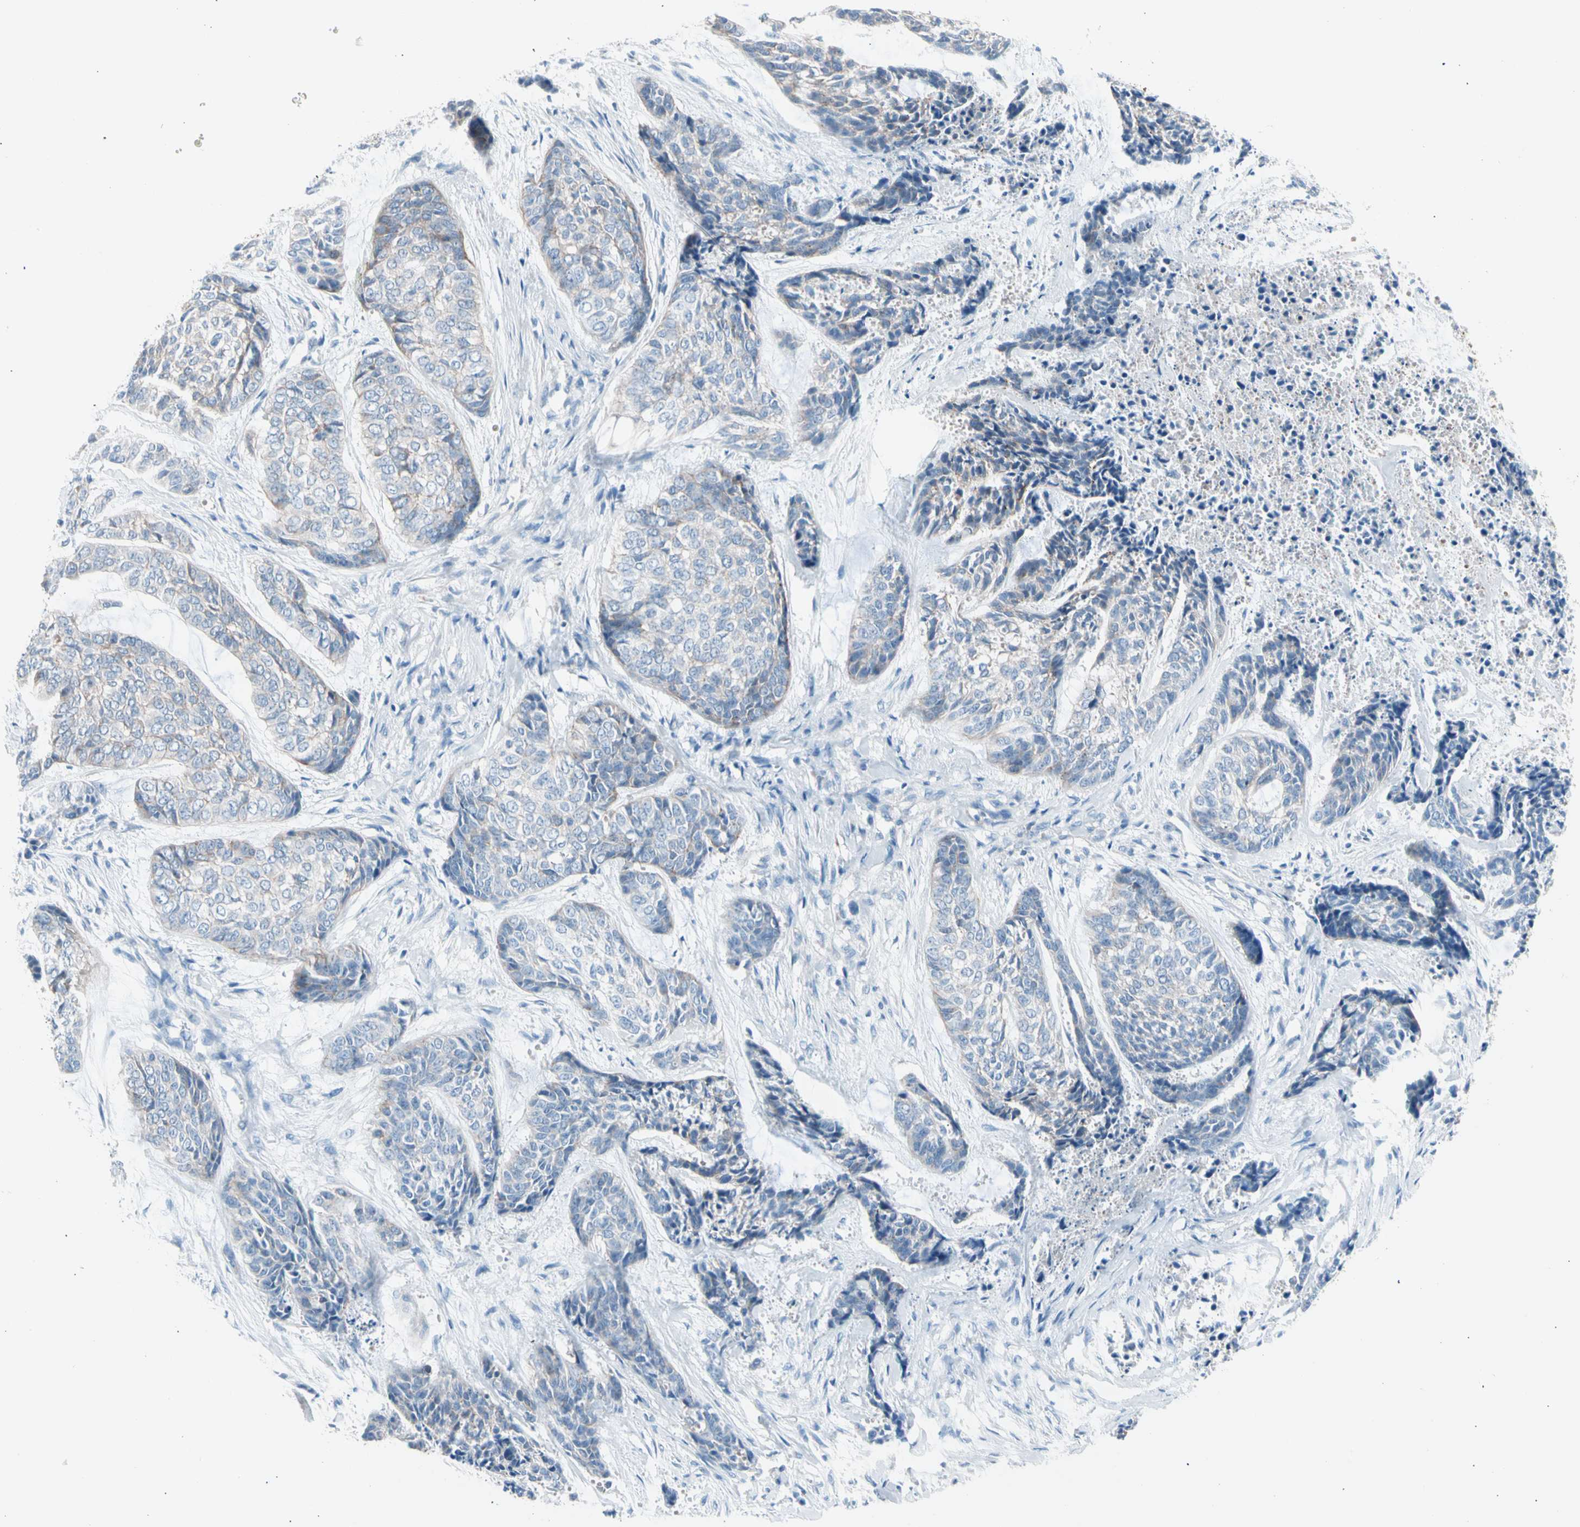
{"staining": {"intensity": "weak", "quantity": "<25%", "location": "cytoplasmic/membranous"}, "tissue": "skin cancer", "cell_type": "Tumor cells", "image_type": "cancer", "snomed": [{"axis": "morphology", "description": "Basal cell carcinoma"}, {"axis": "topography", "description": "Skin"}], "caption": "Tumor cells are negative for brown protein staining in skin cancer (basal cell carcinoma).", "gene": "CASQ1", "patient": {"sex": "female", "age": 64}}